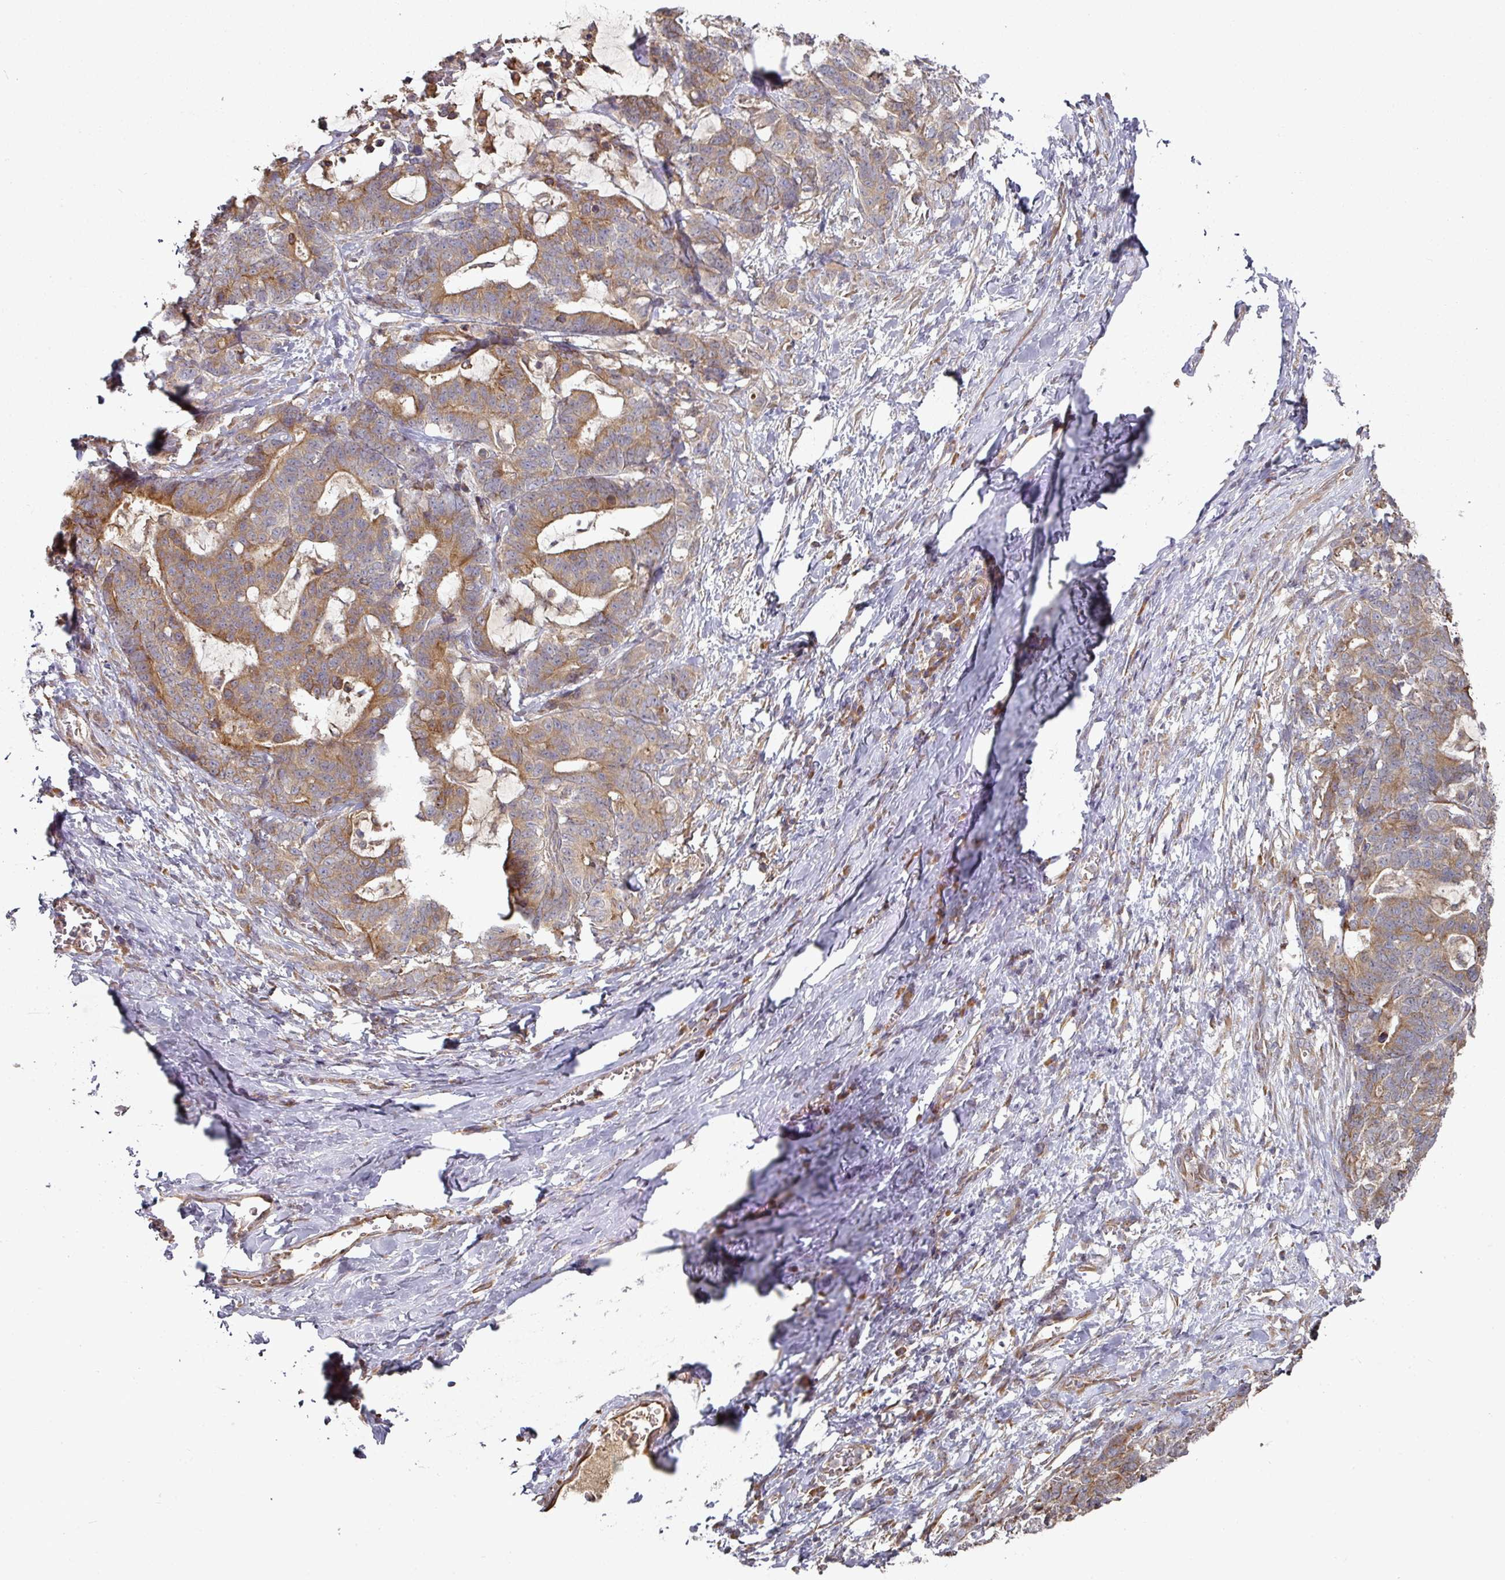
{"staining": {"intensity": "moderate", "quantity": ">75%", "location": "cytoplasmic/membranous"}, "tissue": "stomach cancer", "cell_type": "Tumor cells", "image_type": "cancer", "snomed": [{"axis": "morphology", "description": "Normal tissue, NOS"}, {"axis": "morphology", "description": "Adenocarcinoma, NOS"}, {"axis": "topography", "description": "Stomach"}], "caption": "A high-resolution histopathology image shows immunohistochemistry (IHC) staining of adenocarcinoma (stomach), which shows moderate cytoplasmic/membranous positivity in about >75% of tumor cells.", "gene": "CEP95", "patient": {"sex": "female", "age": 64}}